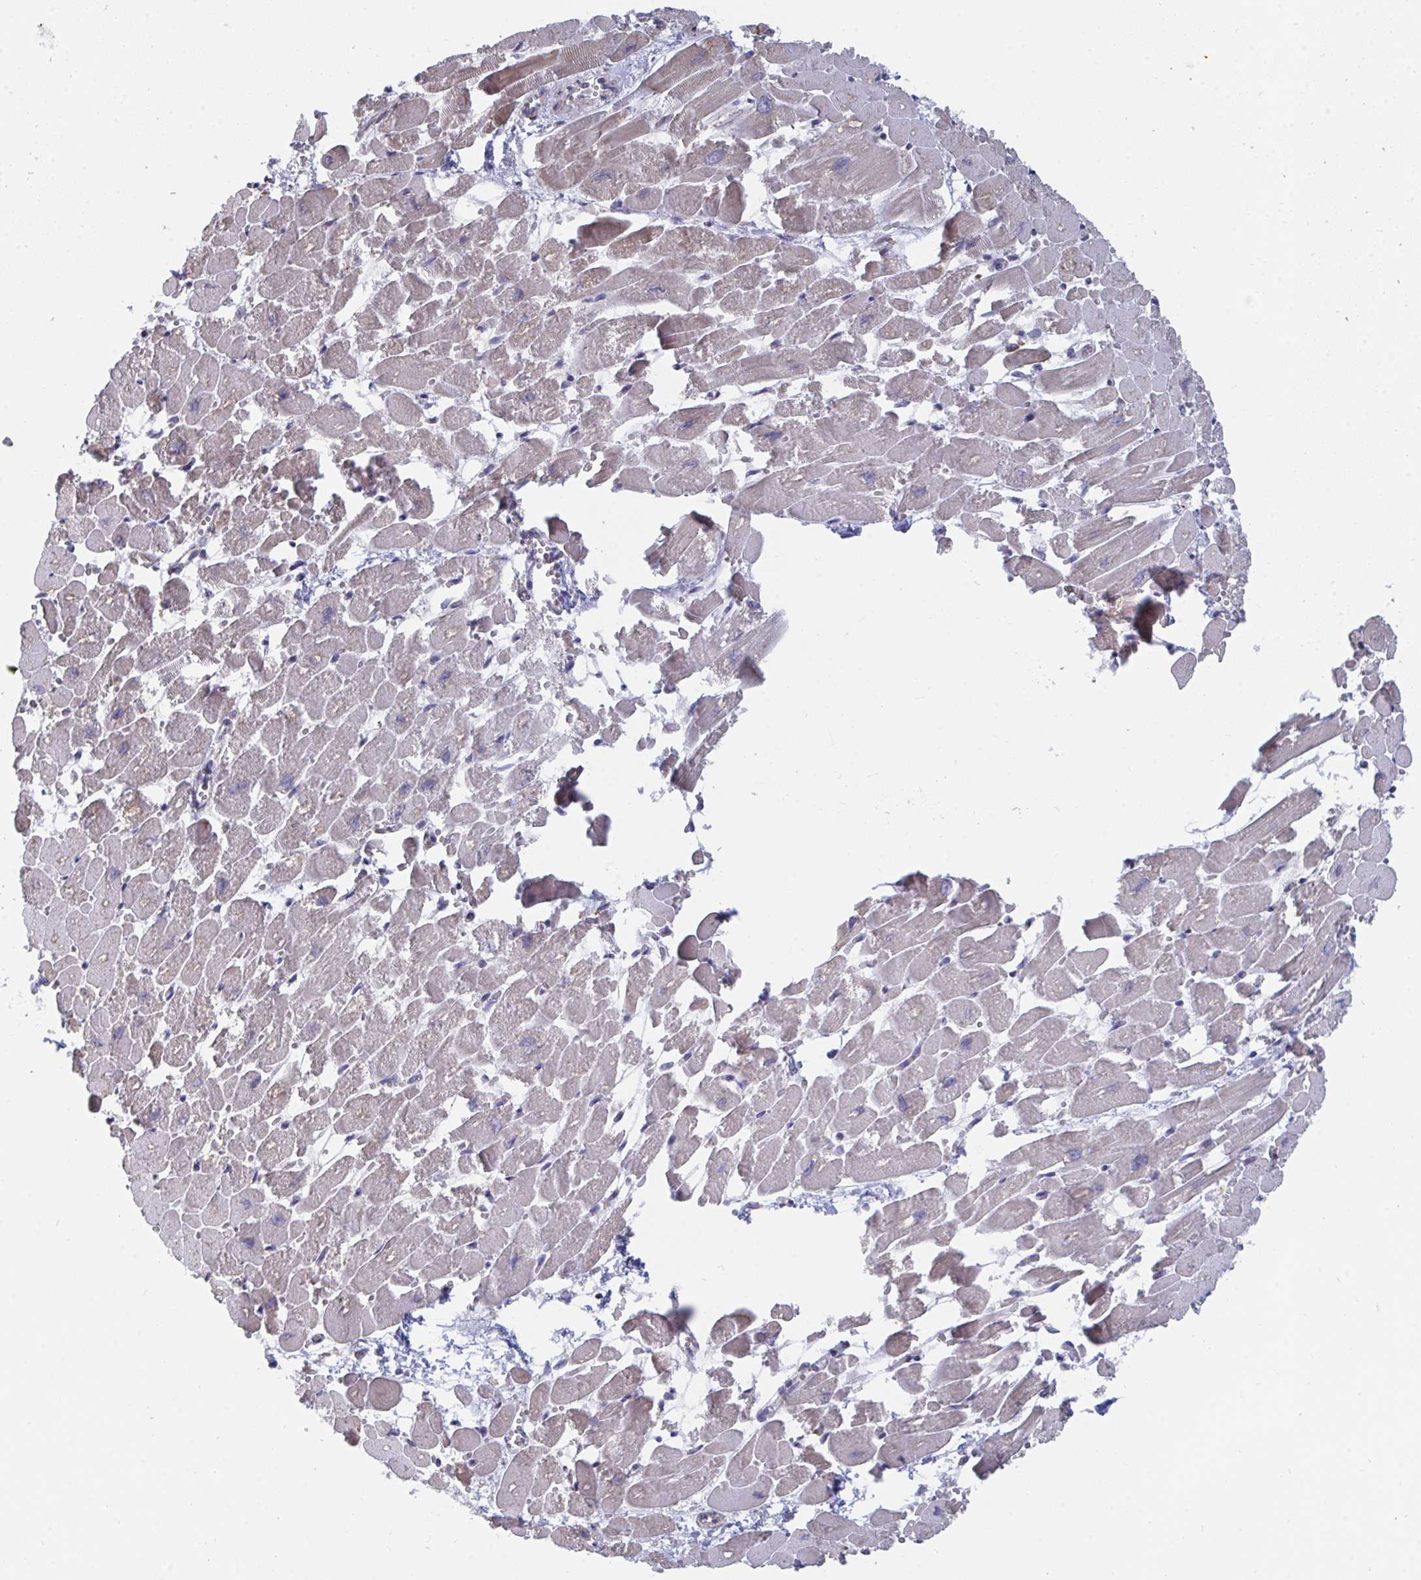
{"staining": {"intensity": "weak", "quantity": "25%-75%", "location": "cytoplasmic/membranous"}, "tissue": "heart muscle", "cell_type": "Cardiomyocytes", "image_type": "normal", "snomed": [{"axis": "morphology", "description": "Normal tissue, NOS"}, {"axis": "topography", "description": "Heart"}], "caption": "A high-resolution photomicrograph shows immunohistochemistry (IHC) staining of benign heart muscle, which exhibits weak cytoplasmic/membranous positivity in approximately 25%-75% of cardiomyocytes. The protein is shown in brown color, while the nuclei are stained blue.", "gene": "ELAVL1", "patient": {"sex": "female", "age": 52}}